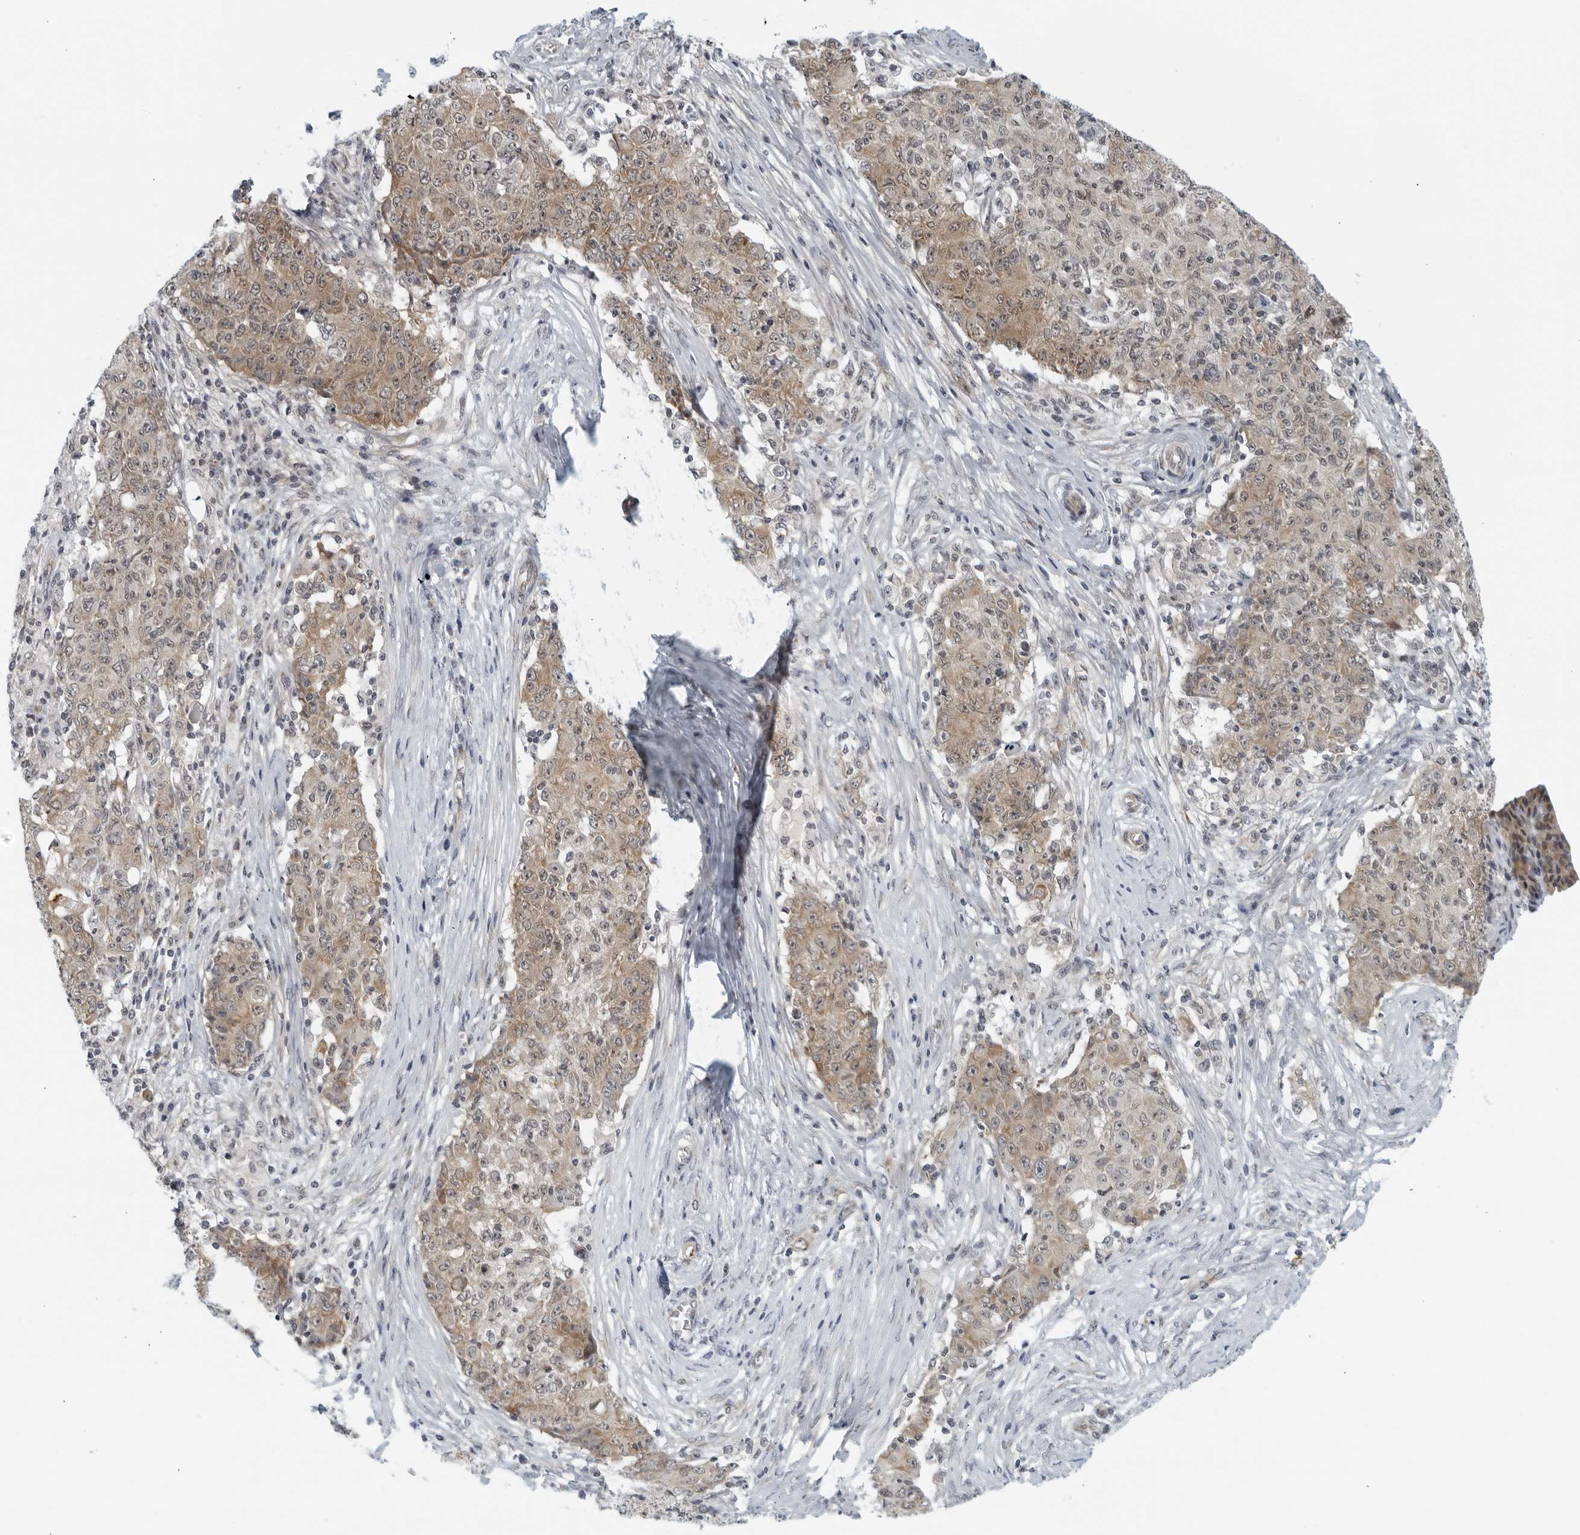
{"staining": {"intensity": "weak", "quantity": ">75%", "location": "cytoplasmic/membranous"}, "tissue": "ovarian cancer", "cell_type": "Tumor cells", "image_type": "cancer", "snomed": [{"axis": "morphology", "description": "Carcinoma, endometroid"}, {"axis": "topography", "description": "Ovary"}], "caption": "A brown stain shows weak cytoplasmic/membranous staining of a protein in endometroid carcinoma (ovarian) tumor cells. (DAB = brown stain, brightfield microscopy at high magnification).", "gene": "RC3H1", "patient": {"sex": "female", "age": 42}}